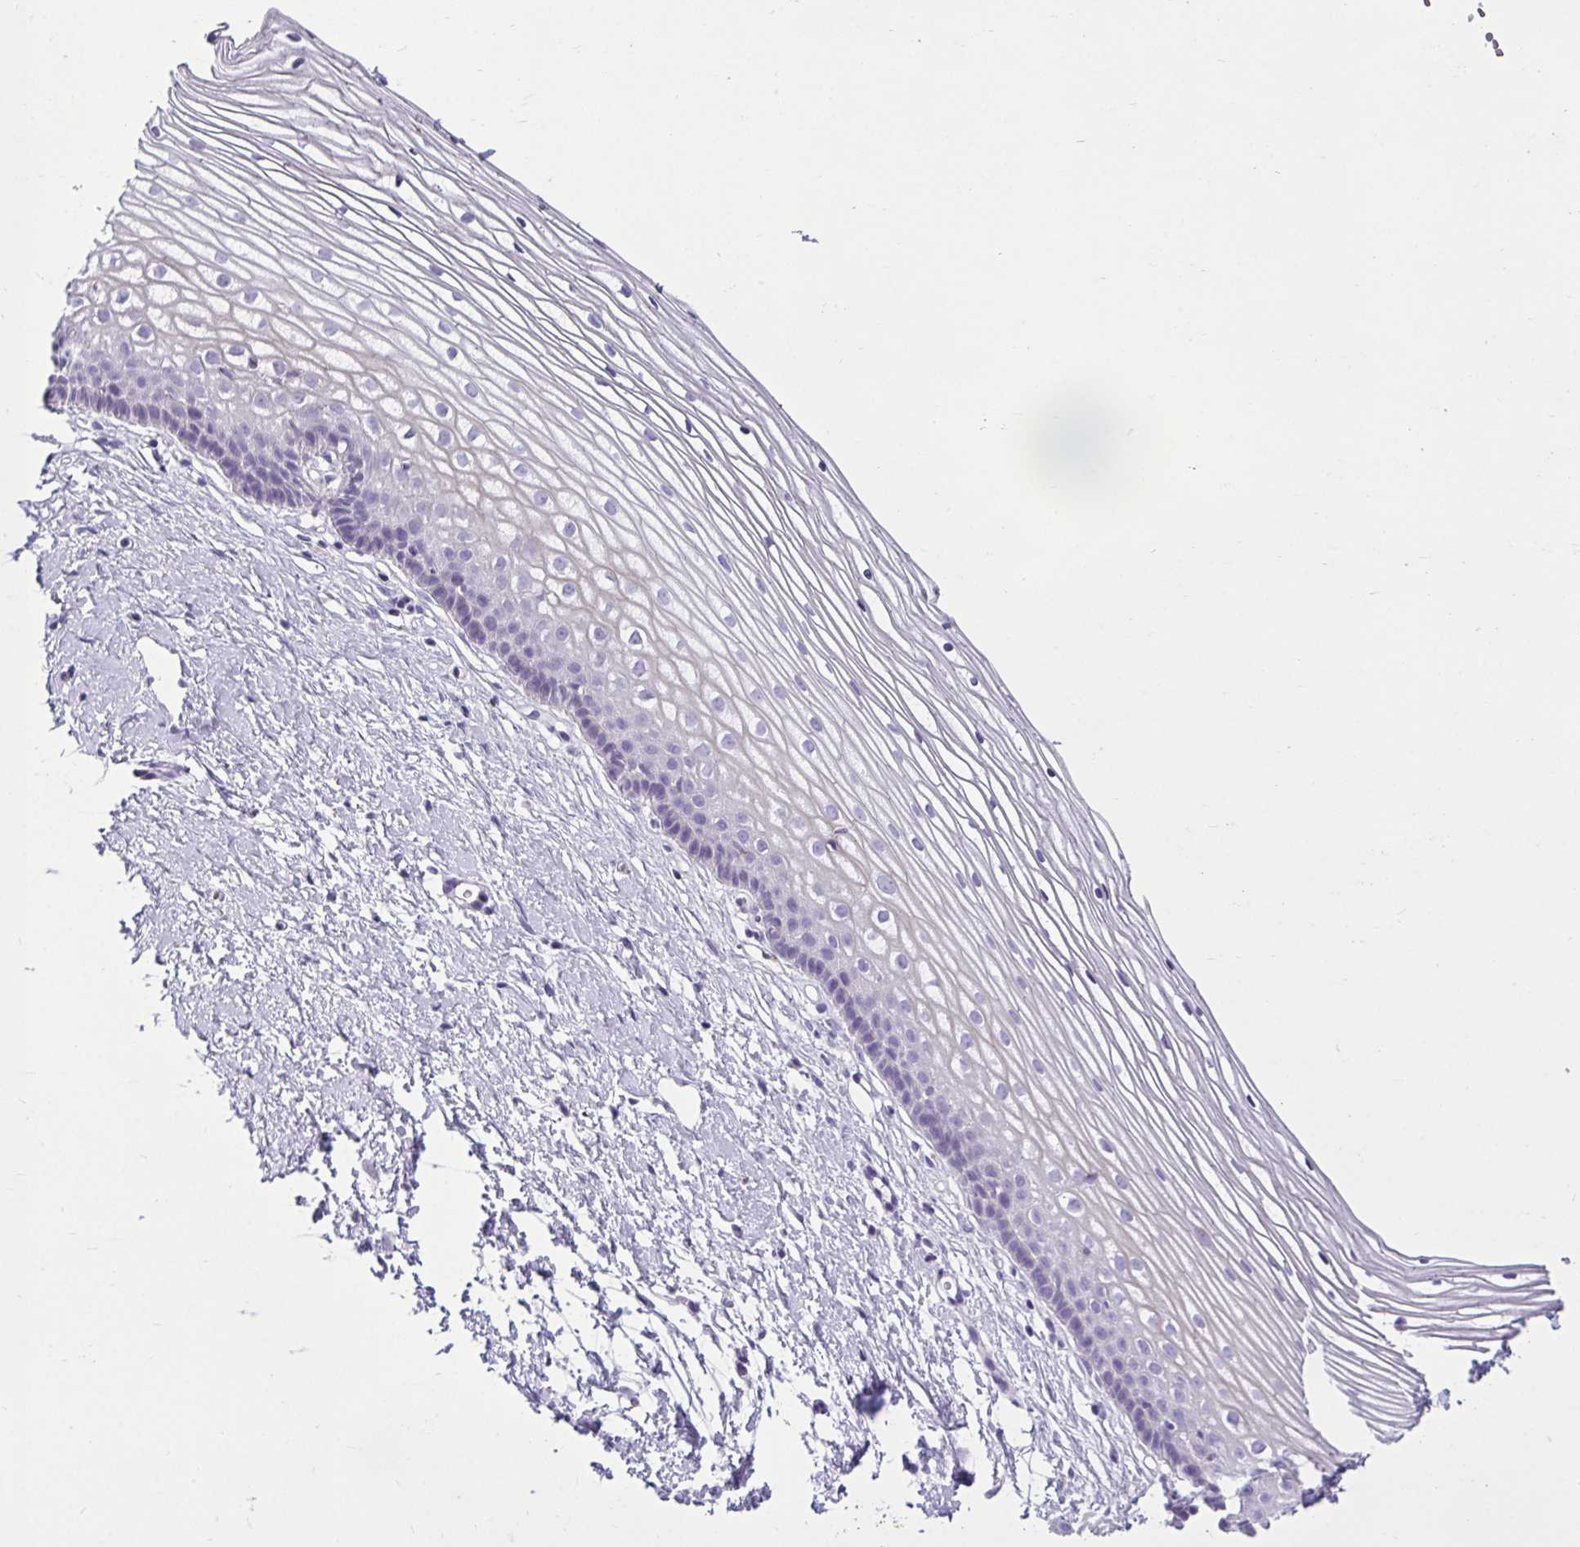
{"staining": {"intensity": "weak", "quantity": "25%-75%", "location": "cytoplasmic/membranous"}, "tissue": "cervix", "cell_type": "Glandular cells", "image_type": "normal", "snomed": [{"axis": "morphology", "description": "Normal tissue, NOS"}, {"axis": "topography", "description": "Cervix"}], "caption": "High-power microscopy captured an immunohistochemistry (IHC) image of unremarkable cervix, revealing weak cytoplasmic/membranous staining in about 25%-75% of glandular cells.", "gene": "CTSZ", "patient": {"sex": "female", "age": 40}}